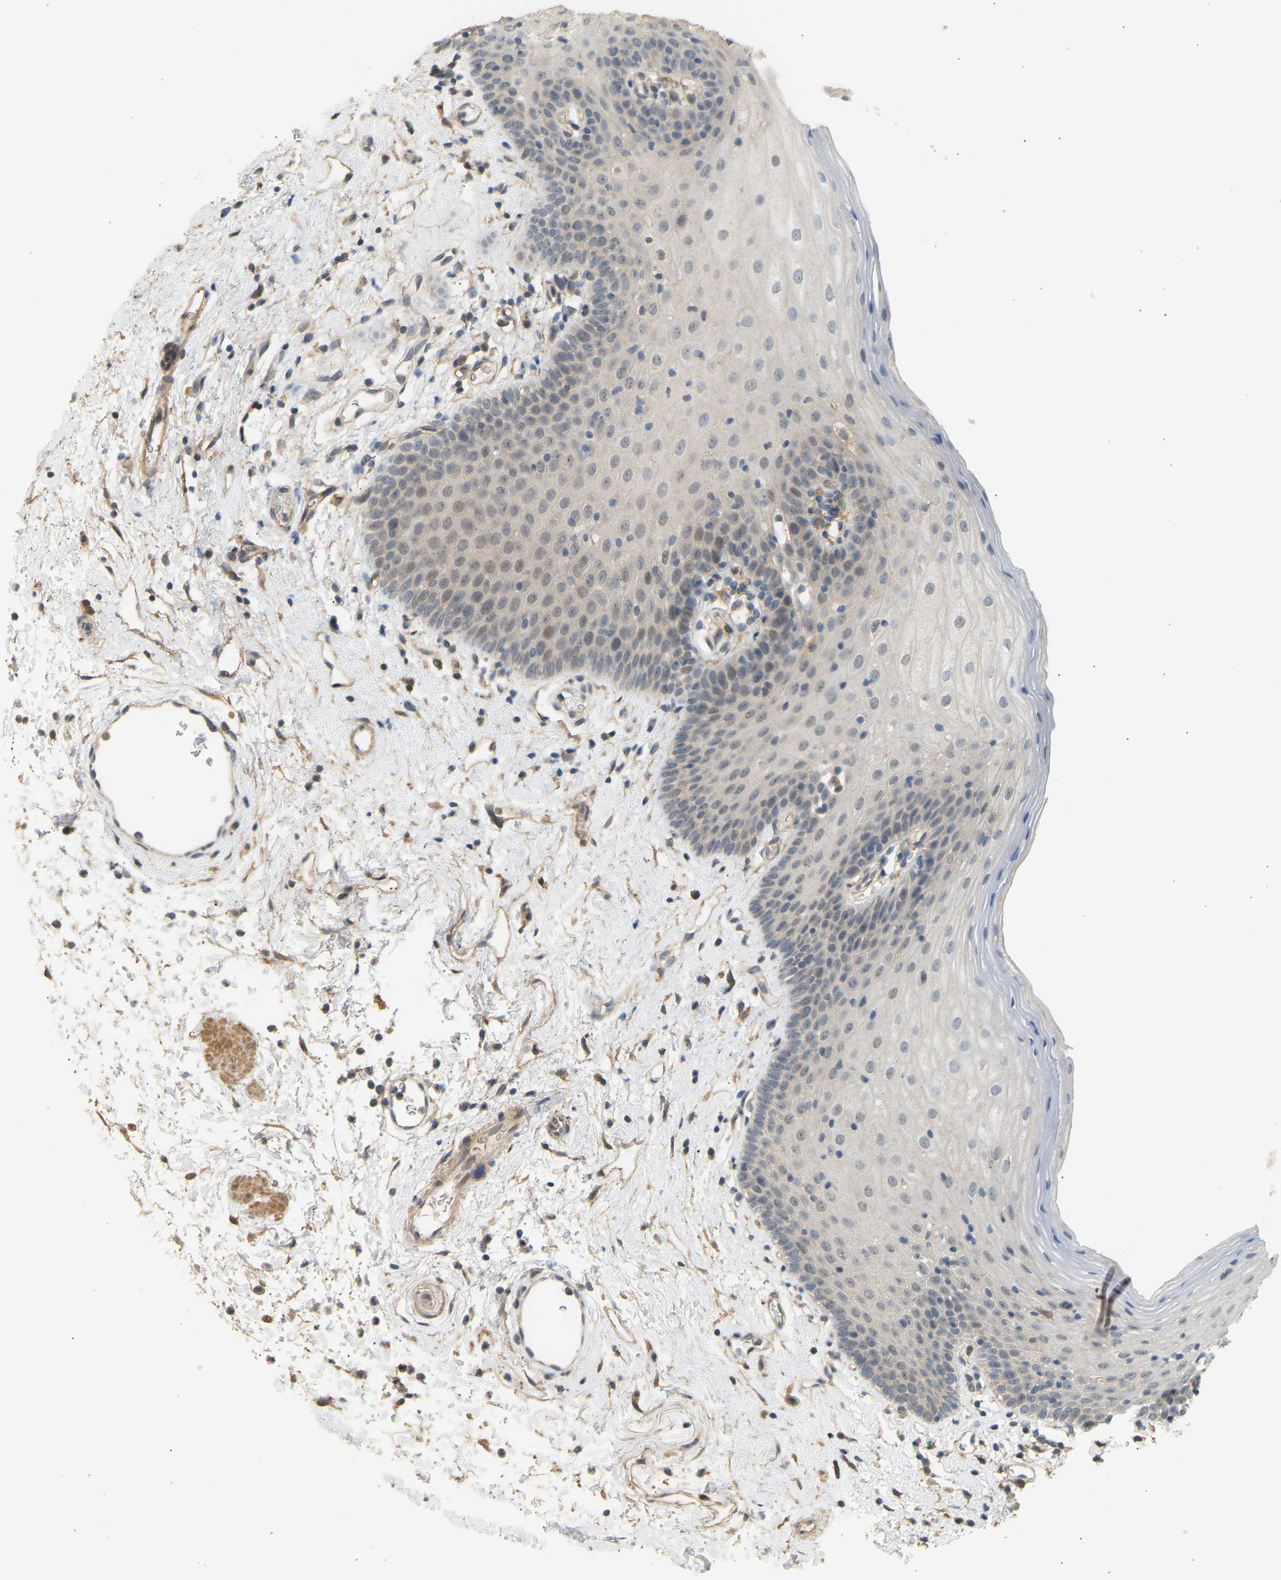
{"staining": {"intensity": "weak", "quantity": "<25%", "location": "nuclear"}, "tissue": "oral mucosa", "cell_type": "Squamous epithelial cells", "image_type": "normal", "snomed": [{"axis": "morphology", "description": "Normal tissue, NOS"}, {"axis": "topography", "description": "Oral tissue"}], "caption": "Immunohistochemical staining of normal oral mucosa shows no significant positivity in squamous epithelial cells. (Brightfield microscopy of DAB immunohistochemistry at high magnification).", "gene": "RGL1", "patient": {"sex": "male", "age": 66}}